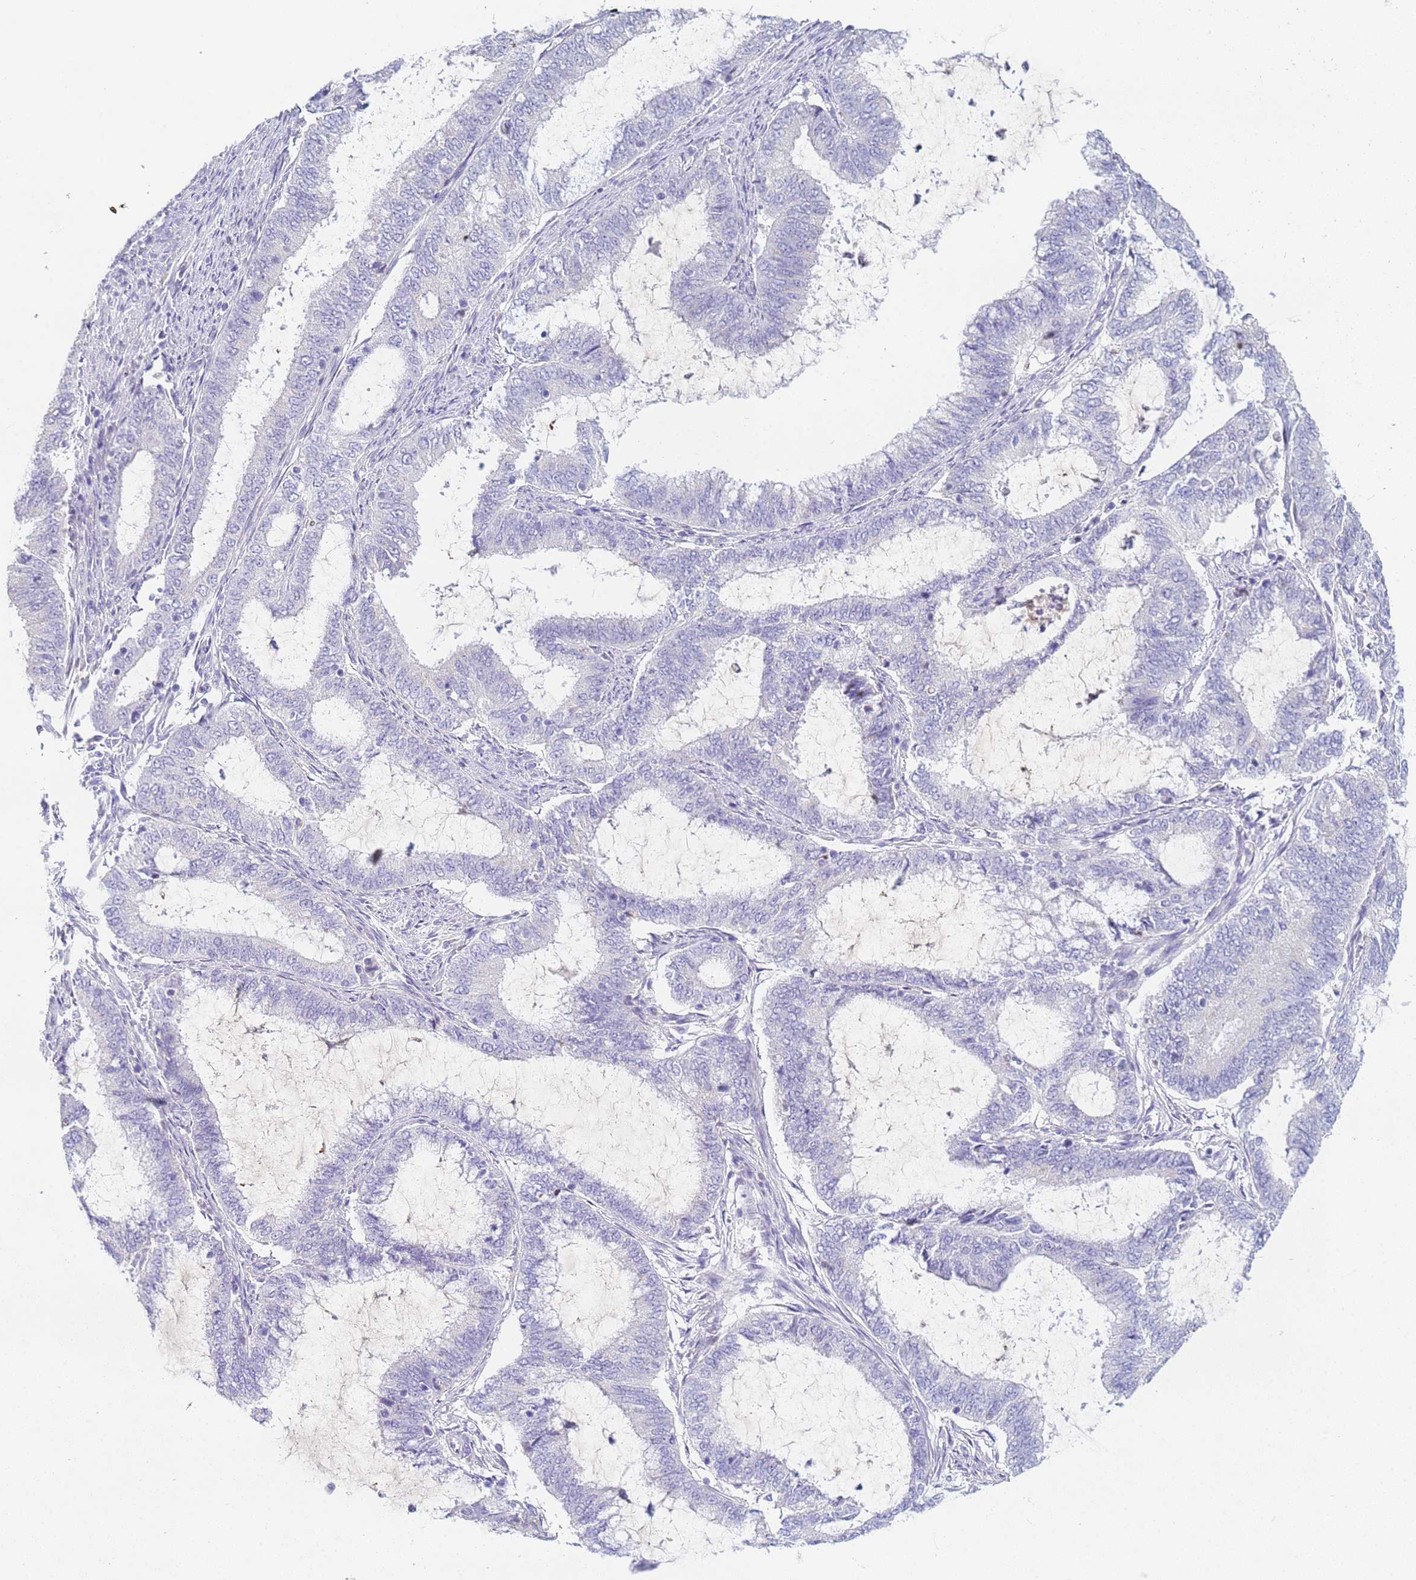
{"staining": {"intensity": "negative", "quantity": "none", "location": "none"}, "tissue": "endometrial cancer", "cell_type": "Tumor cells", "image_type": "cancer", "snomed": [{"axis": "morphology", "description": "Adenocarcinoma, NOS"}, {"axis": "topography", "description": "Endometrium"}], "caption": "High magnification brightfield microscopy of endometrial cancer stained with DAB (brown) and counterstained with hematoxylin (blue): tumor cells show no significant expression.", "gene": "B3GNT8", "patient": {"sex": "female", "age": 51}}